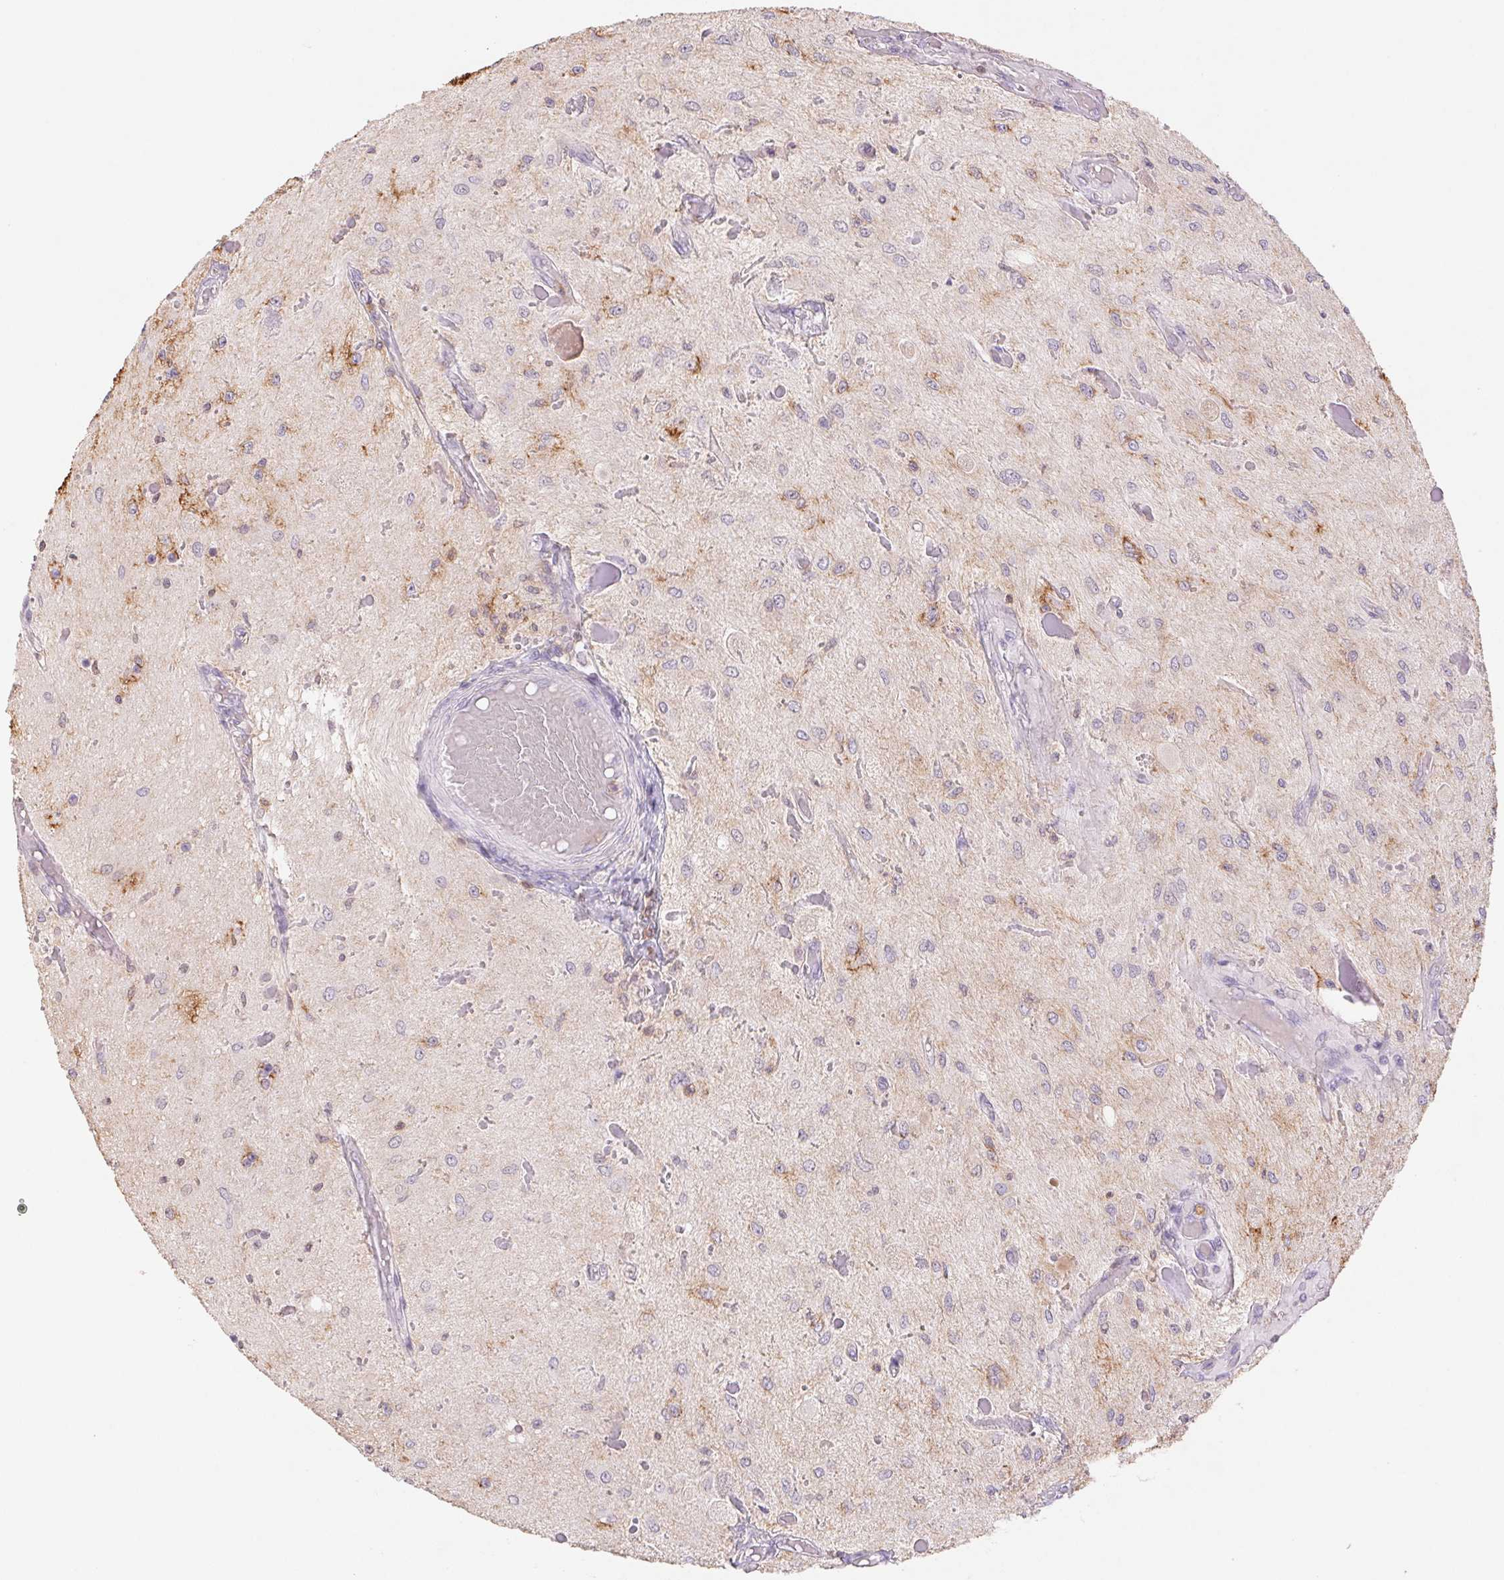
{"staining": {"intensity": "weak", "quantity": "25%-75%", "location": "cytoplasmic/membranous"}, "tissue": "glioma", "cell_type": "Tumor cells", "image_type": "cancer", "snomed": [{"axis": "morphology", "description": "Glioma, malignant, Low grade"}, {"axis": "topography", "description": "Cerebellum"}], "caption": "About 25%-75% of tumor cells in human low-grade glioma (malignant) show weak cytoplasmic/membranous protein expression as visualized by brown immunohistochemical staining.", "gene": "KIF26A", "patient": {"sex": "female", "age": 14}}